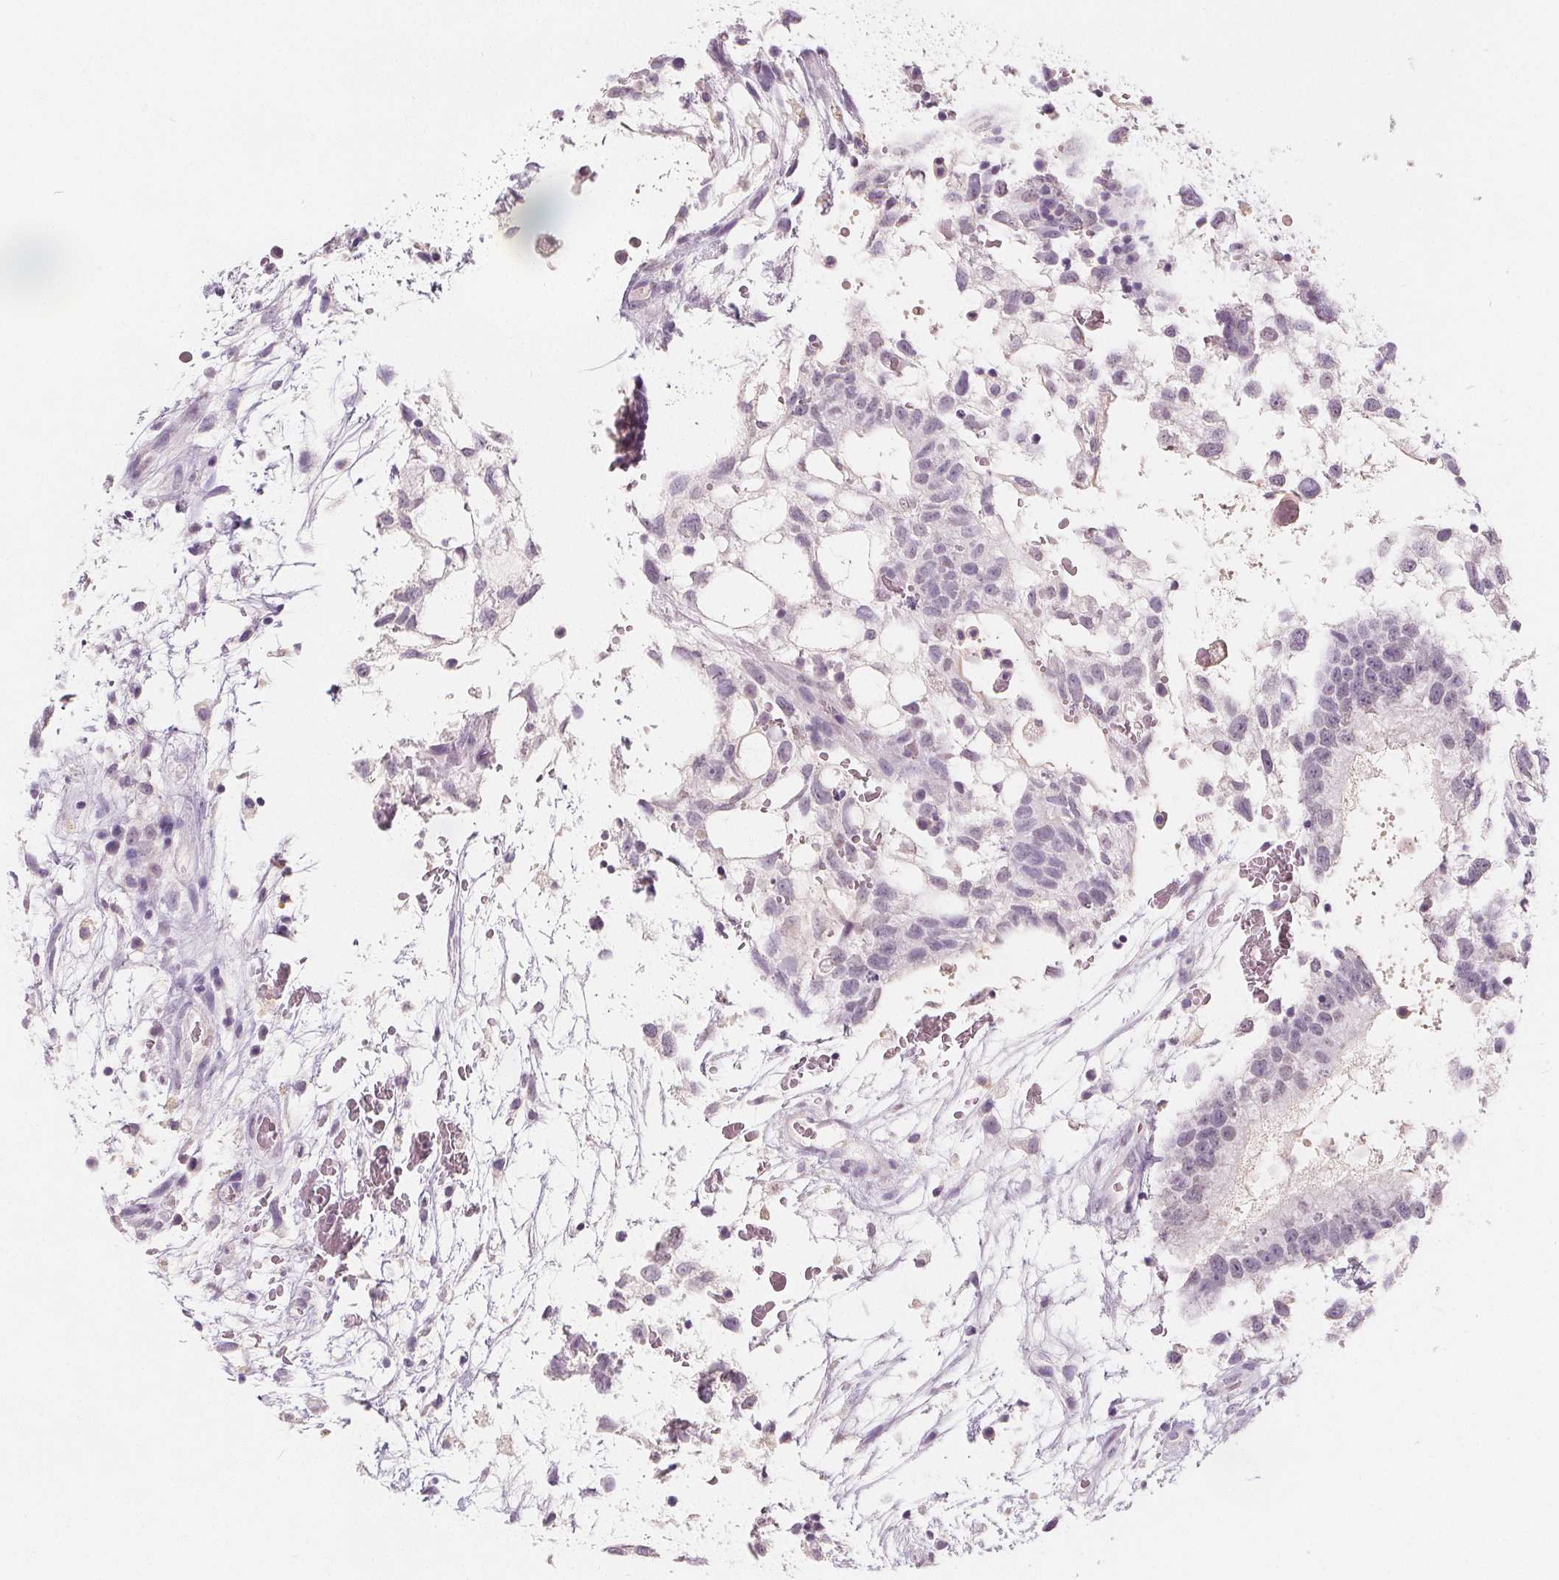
{"staining": {"intensity": "negative", "quantity": "none", "location": "none"}, "tissue": "testis cancer", "cell_type": "Tumor cells", "image_type": "cancer", "snomed": [{"axis": "morphology", "description": "Normal tissue, NOS"}, {"axis": "morphology", "description": "Carcinoma, Embryonal, NOS"}, {"axis": "topography", "description": "Testis"}], "caption": "Histopathology image shows no significant protein positivity in tumor cells of embryonal carcinoma (testis).", "gene": "DBX2", "patient": {"sex": "male", "age": 32}}